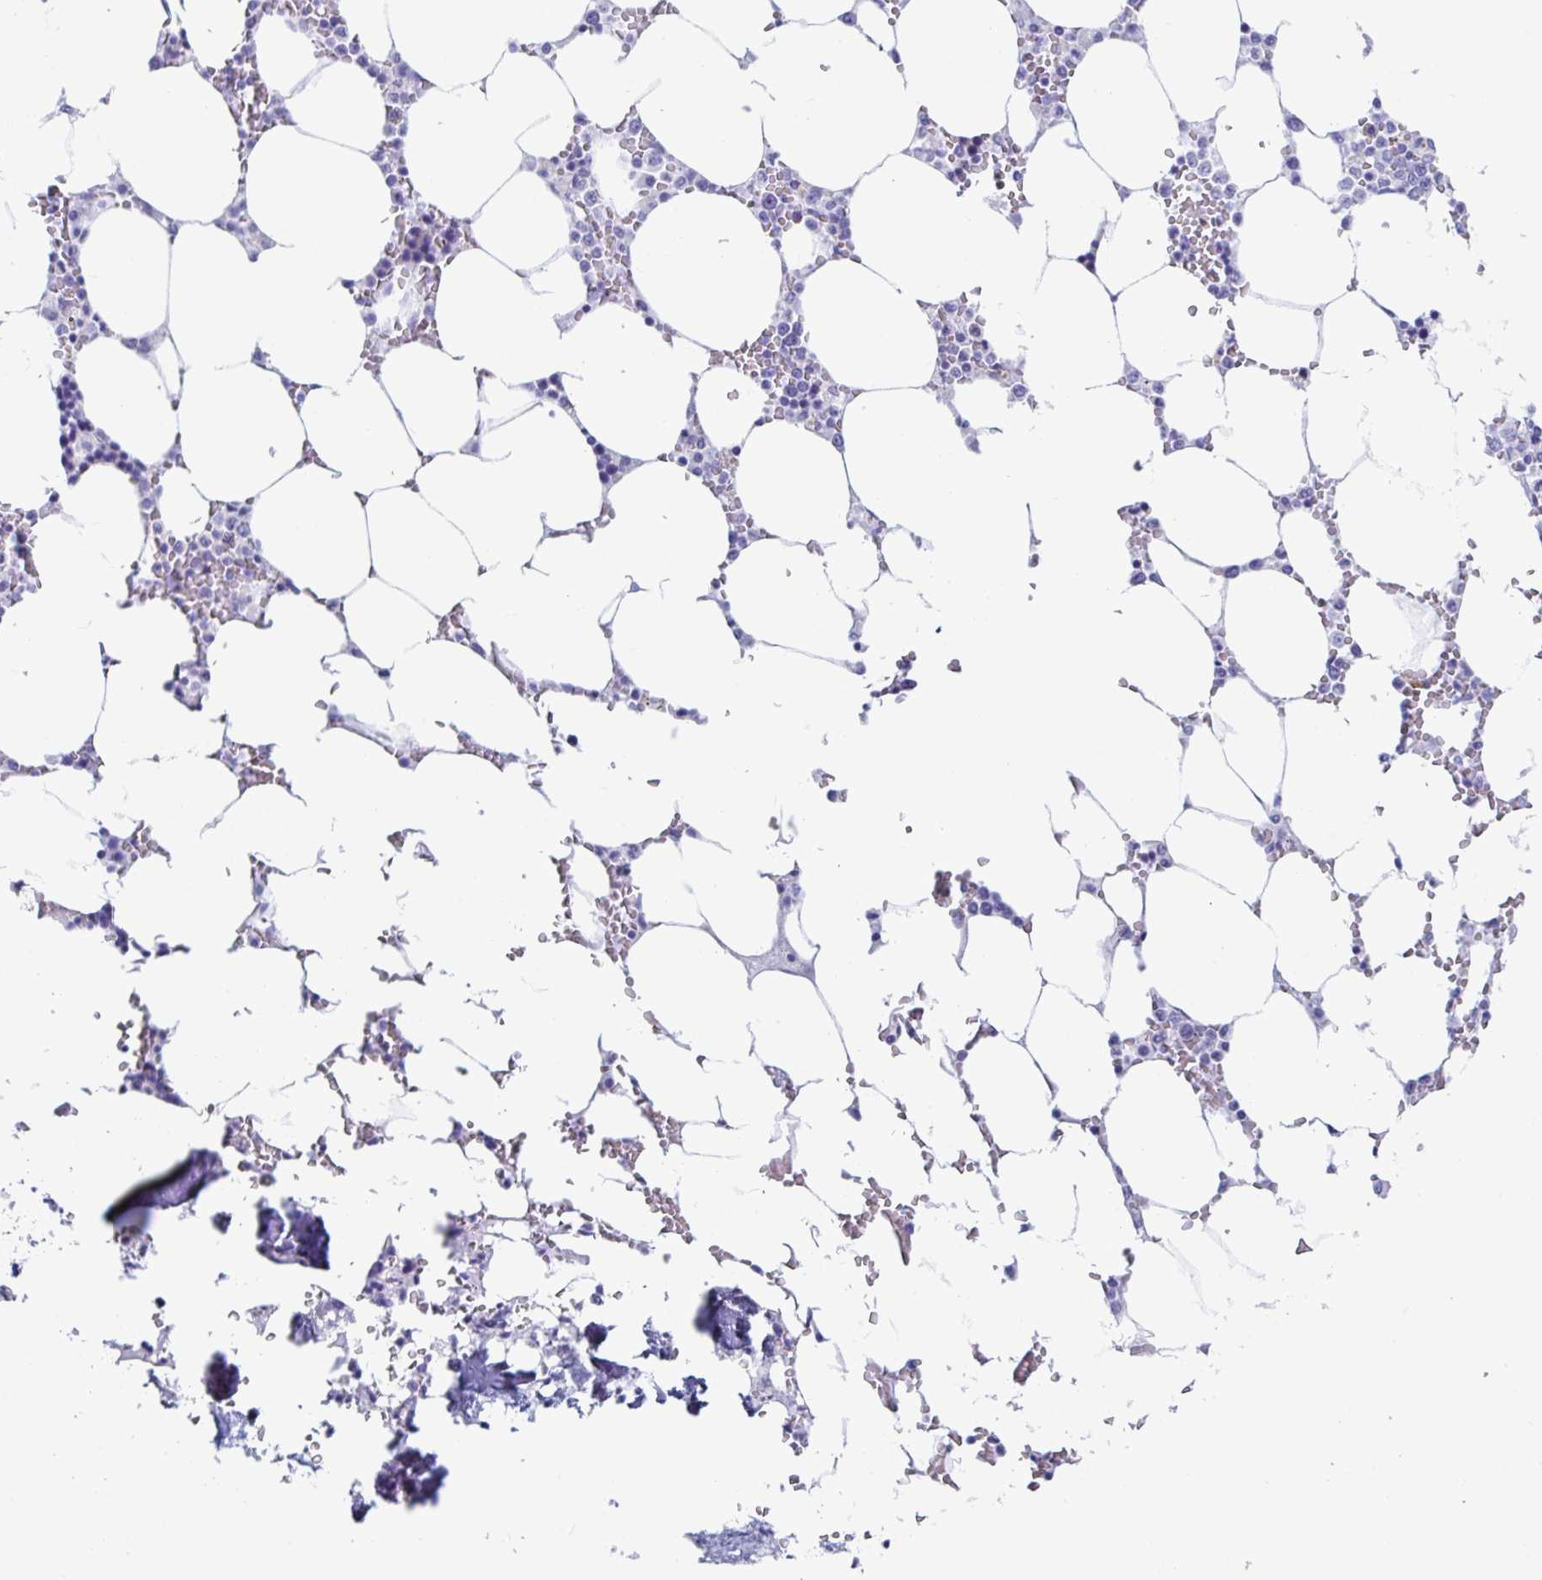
{"staining": {"intensity": "negative", "quantity": "none", "location": "none"}, "tissue": "bone marrow", "cell_type": "Hematopoietic cells", "image_type": "normal", "snomed": [{"axis": "morphology", "description": "Normal tissue, NOS"}, {"axis": "topography", "description": "Bone marrow"}], "caption": "There is no significant positivity in hematopoietic cells of bone marrow. (DAB IHC visualized using brightfield microscopy, high magnification).", "gene": "GKN2", "patient": {"sex": "male", "age": 64}}